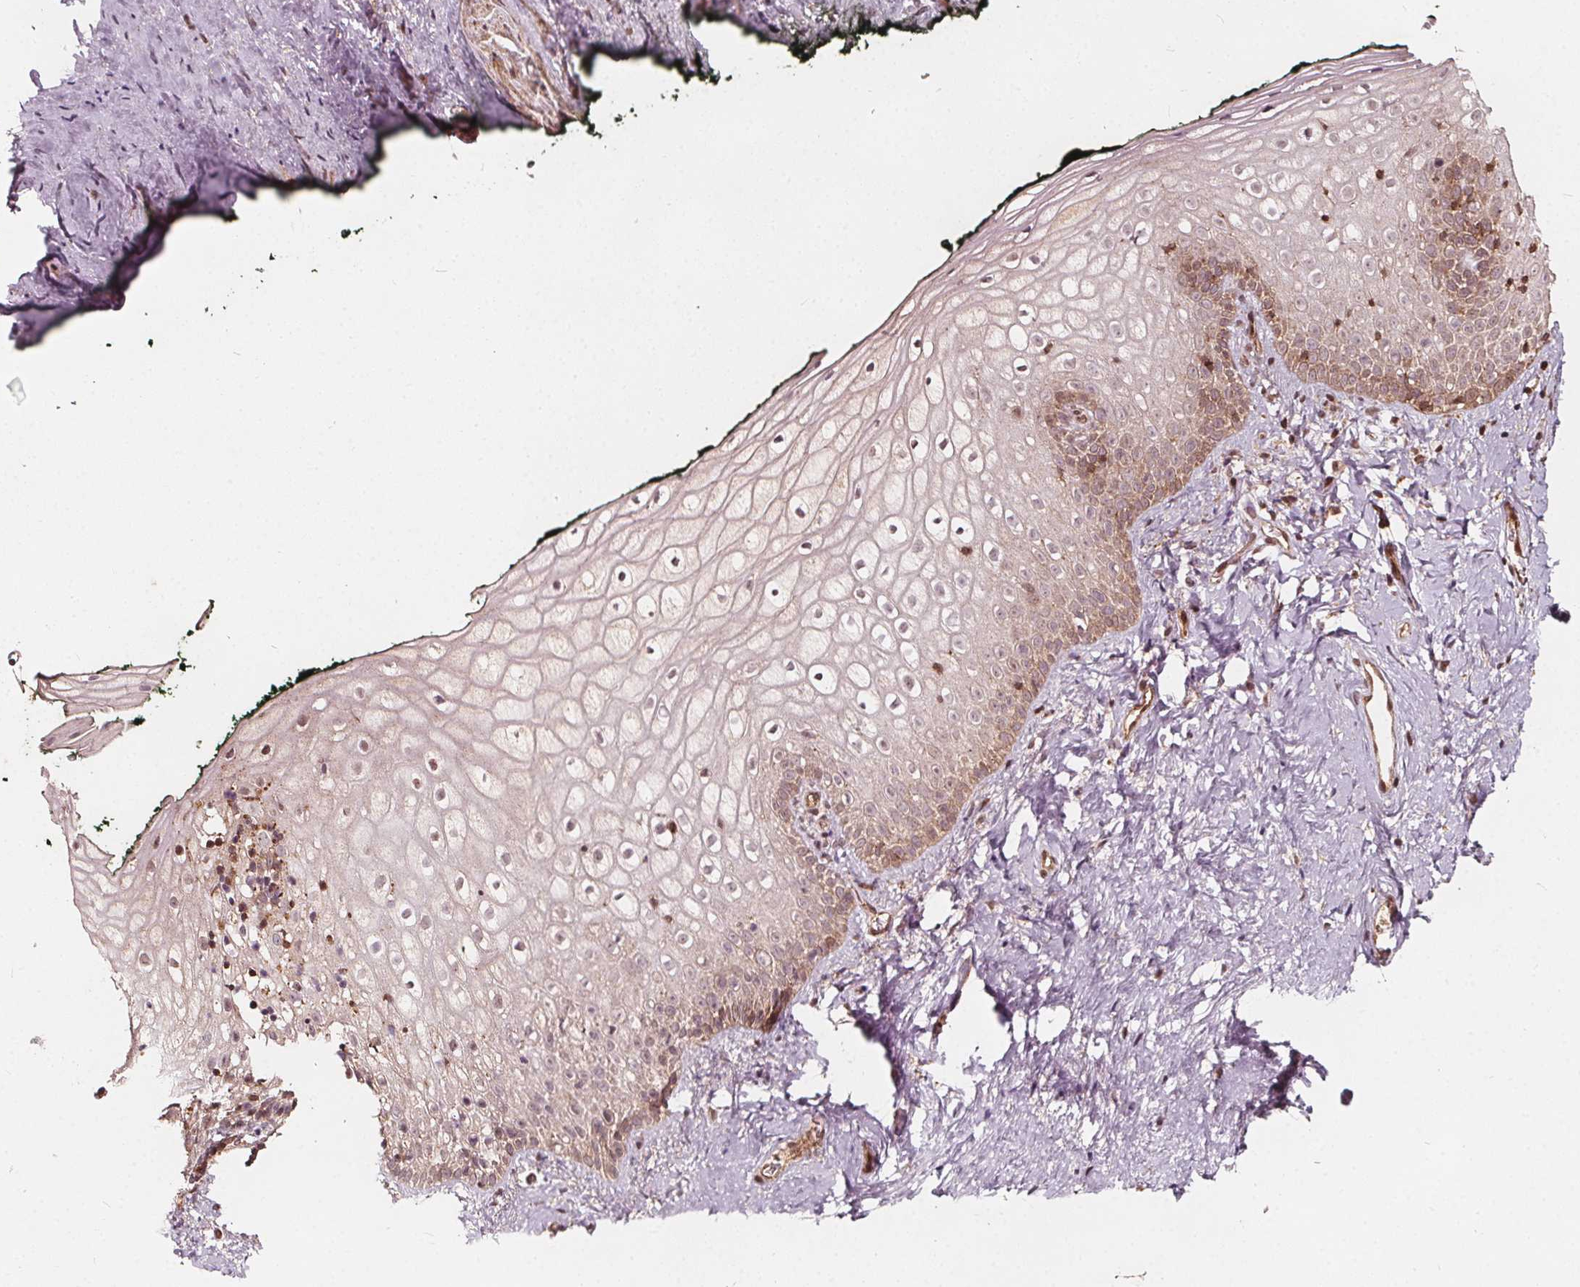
{"staining": {"intensity": "moderate", "quantity": "25%-75%", "location": "cytoplasmic/membranous"}, "tissue": "vagina", "cell_type": "Squamous epithelial cells", "image_type": "normal", "snomed": [{"axis": "morphology", "description": "Normal tissue, NOS"}, {"axis": "topography", "description": "Vagina"}], "caption": "This photomicrograph displays unremarkable vagina stained with immunohistochemistry (IHC) to label a protein in brown. The cytoplasmic/membranous of squamous epithelial cells show moderate positivity for the protein. Nuclei are counter-stained blue.", "gene": "AIP", "patient": {"sex": "female", "age": 47}}